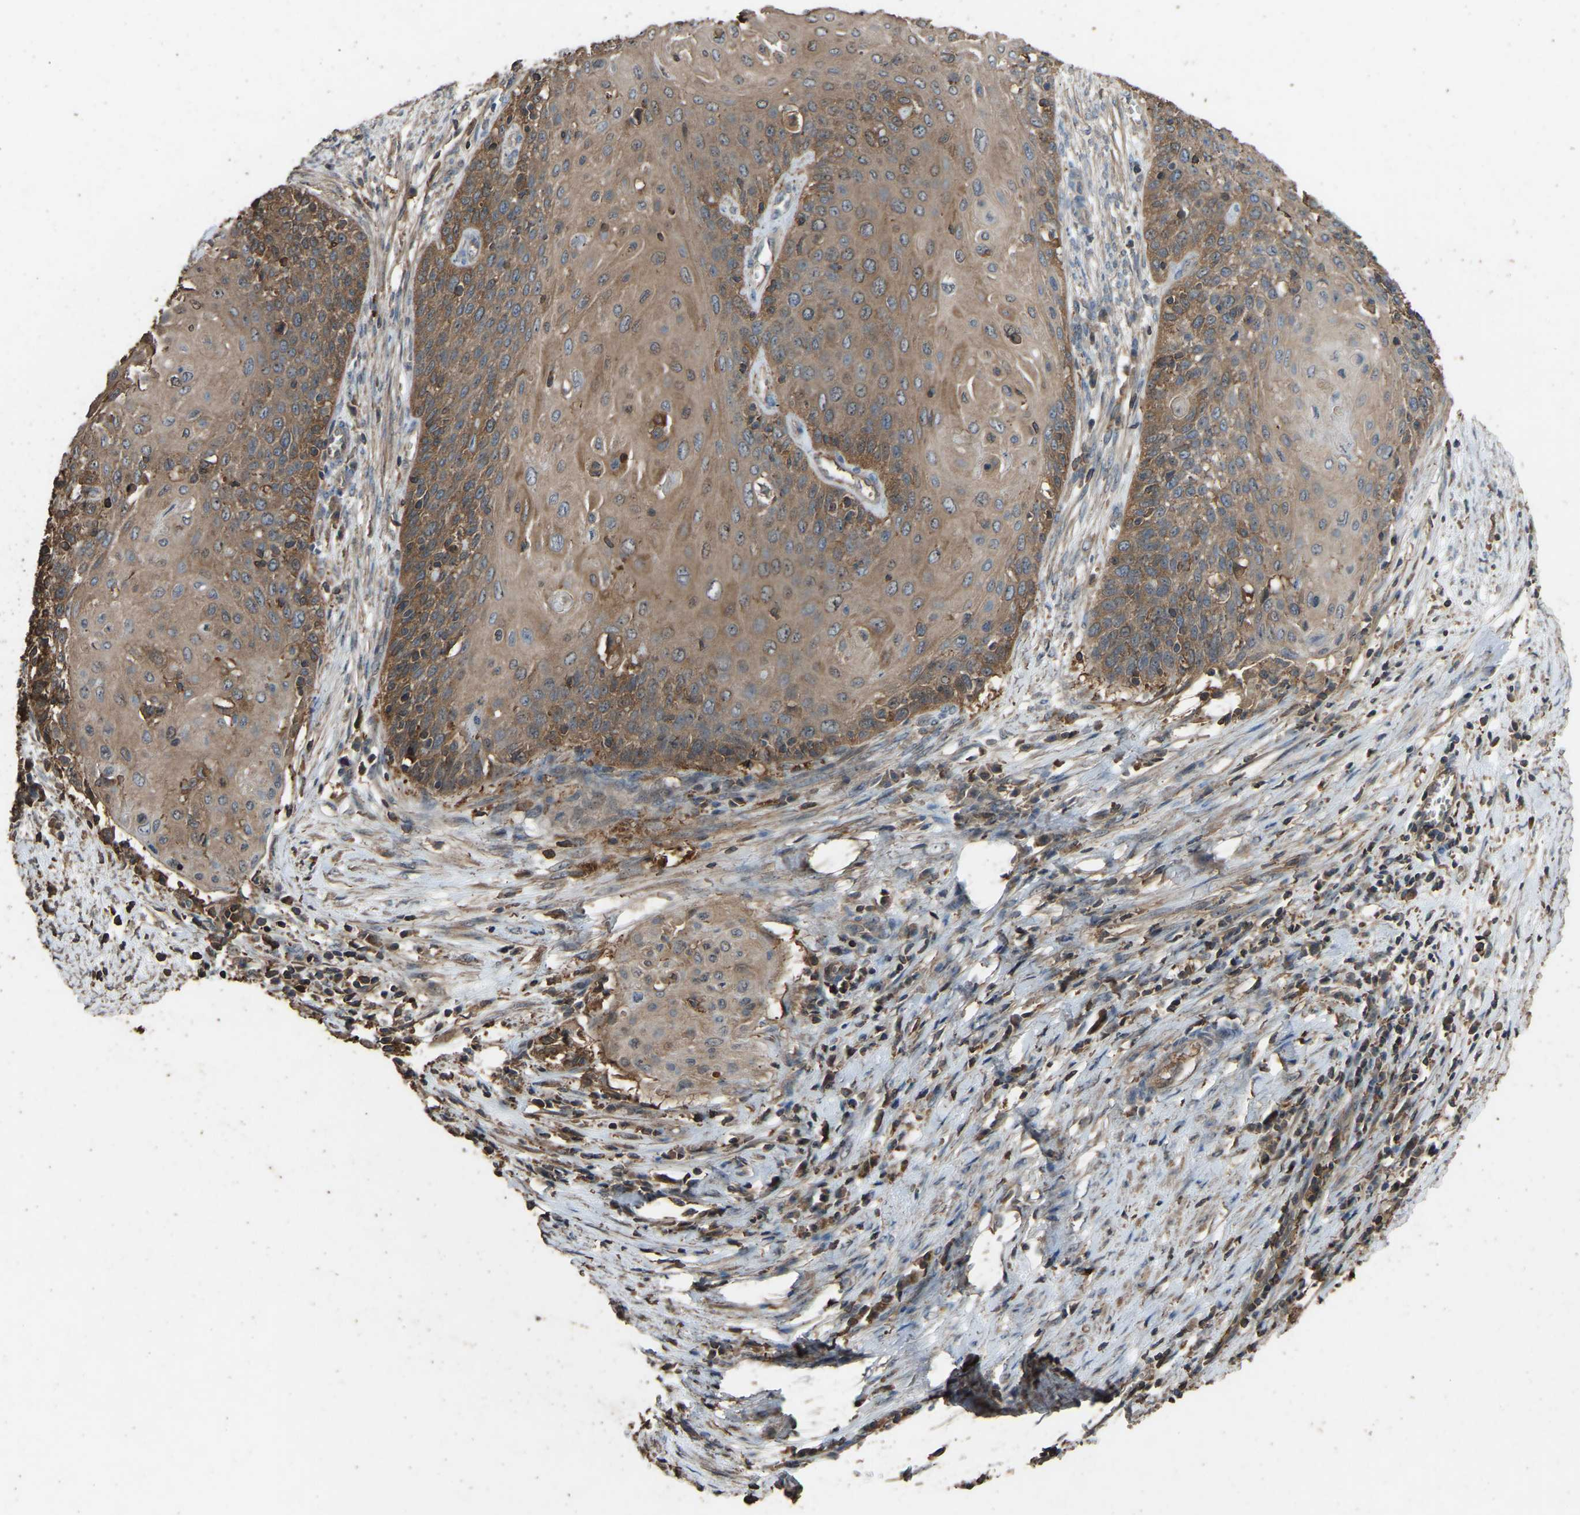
{"staining": {"intensity": "moderate", "quantity": ">75%", "location": "cytoplasmic/membranous"}, "tissue": "cervical cancer", "cell_type": "Tumor cells", "image_type": "cancer", "snomed": [{"axis": "morphology", "description": "Squamous cell carcinoma, NOS"}, {"axis": "topography", "description": "Cervix"}], "caption": "Moderate cytoplasmic/membranous positivity is seen in about >75% of tumor cells in cervical squamous cell carcinoma.", "gene": "FHIT", "patient": {"sex": "female", "age": 39}}